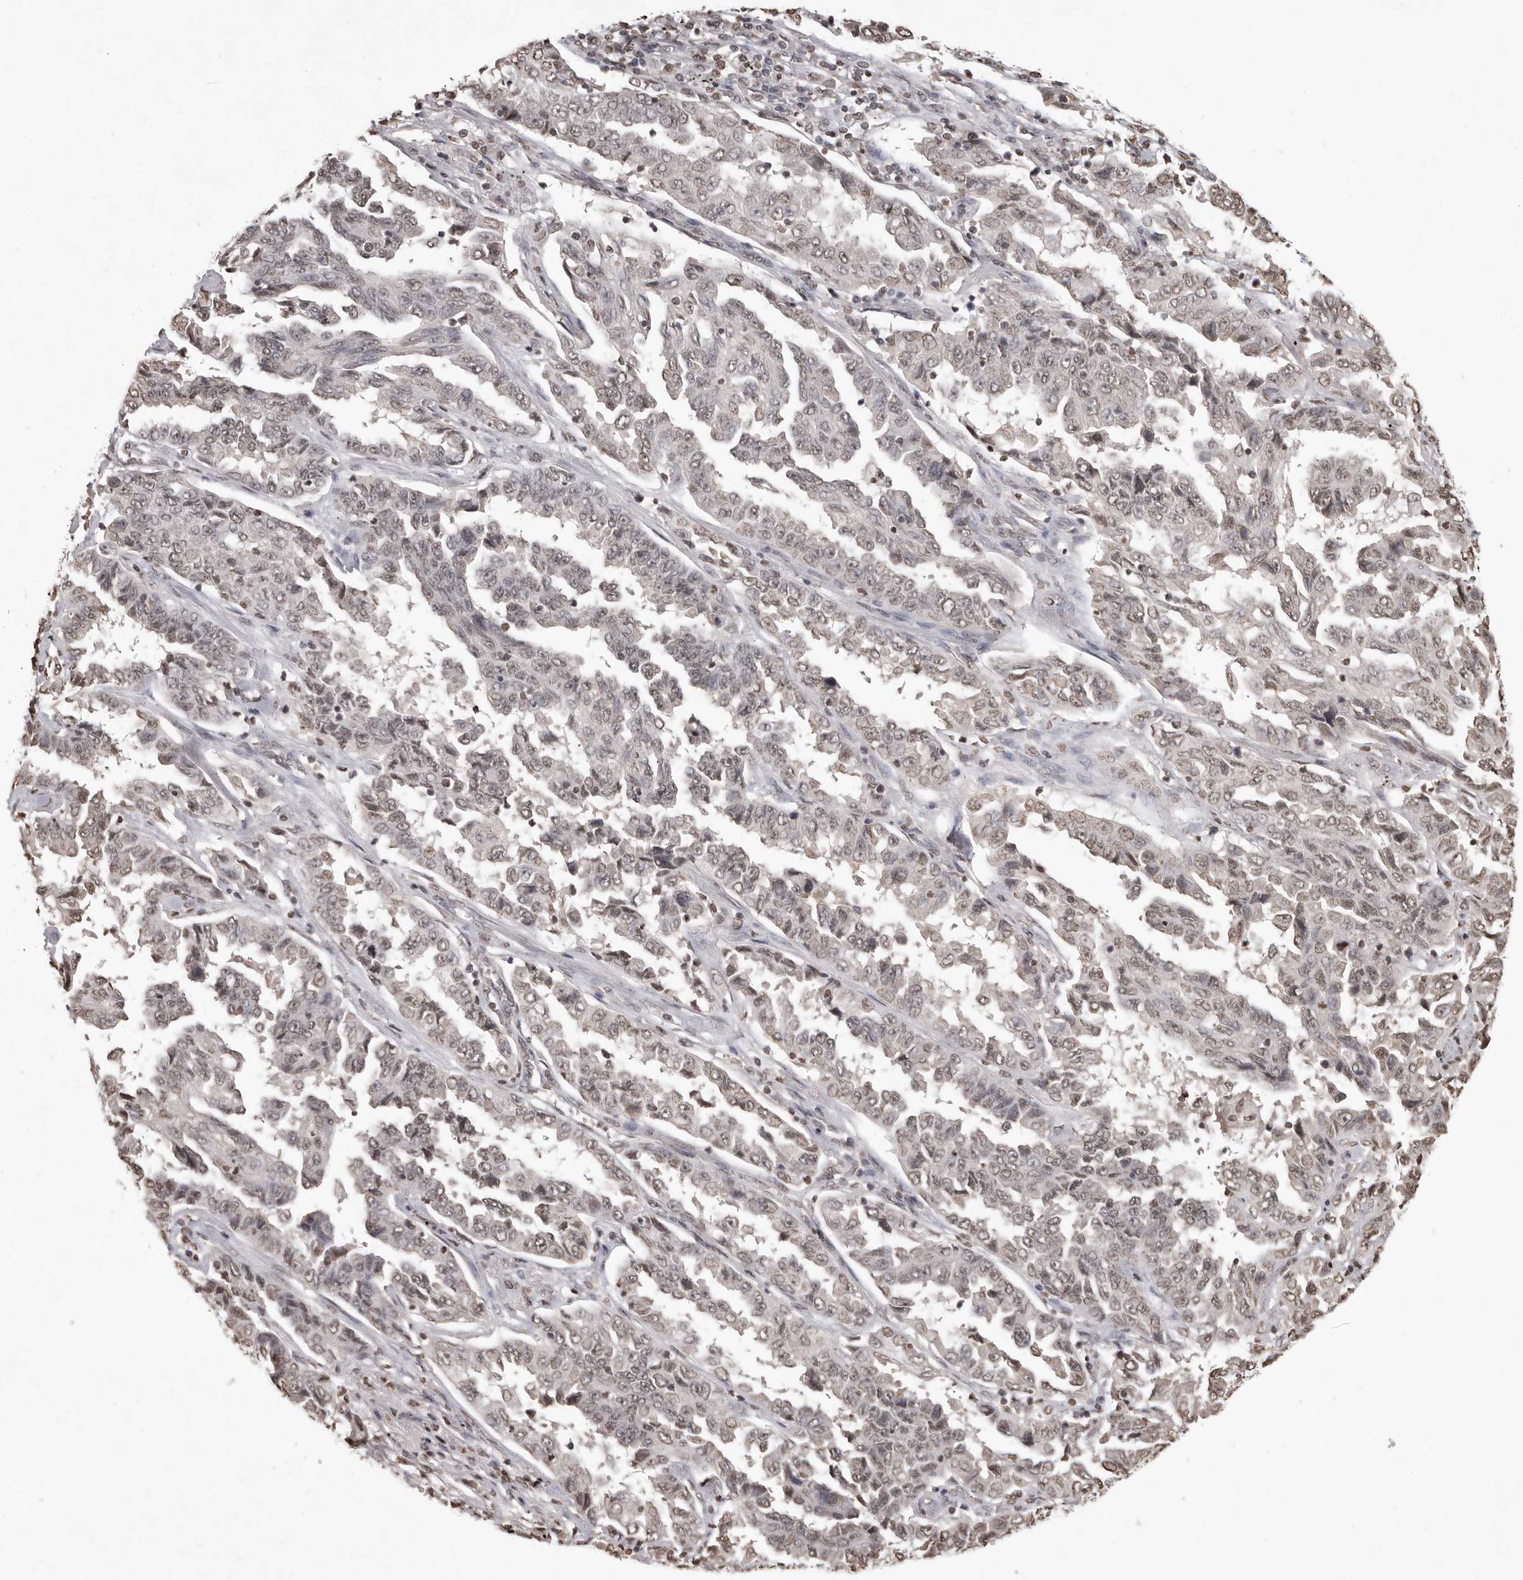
{"staining": {"intensity": "weak", "quantity": "25%-75%", "location": "nuclear"}, "tissue": "lung cancer", "cell_type": "Tumor cells", "image_type": "cancer", "snomed": [{"axis": "morphology", "description": "Adenocarcinoma, NOS"}, {"axis": "topography", "description": "Lung"}], "caption": "About 25%-75% of tumor cells in human lung adenocarcinoma reveal weak nuclear protein staining as visualized by brown immunohistochemical staining.", "gene": "WDR45", "patient": {"sex": "female", "age": 51}}